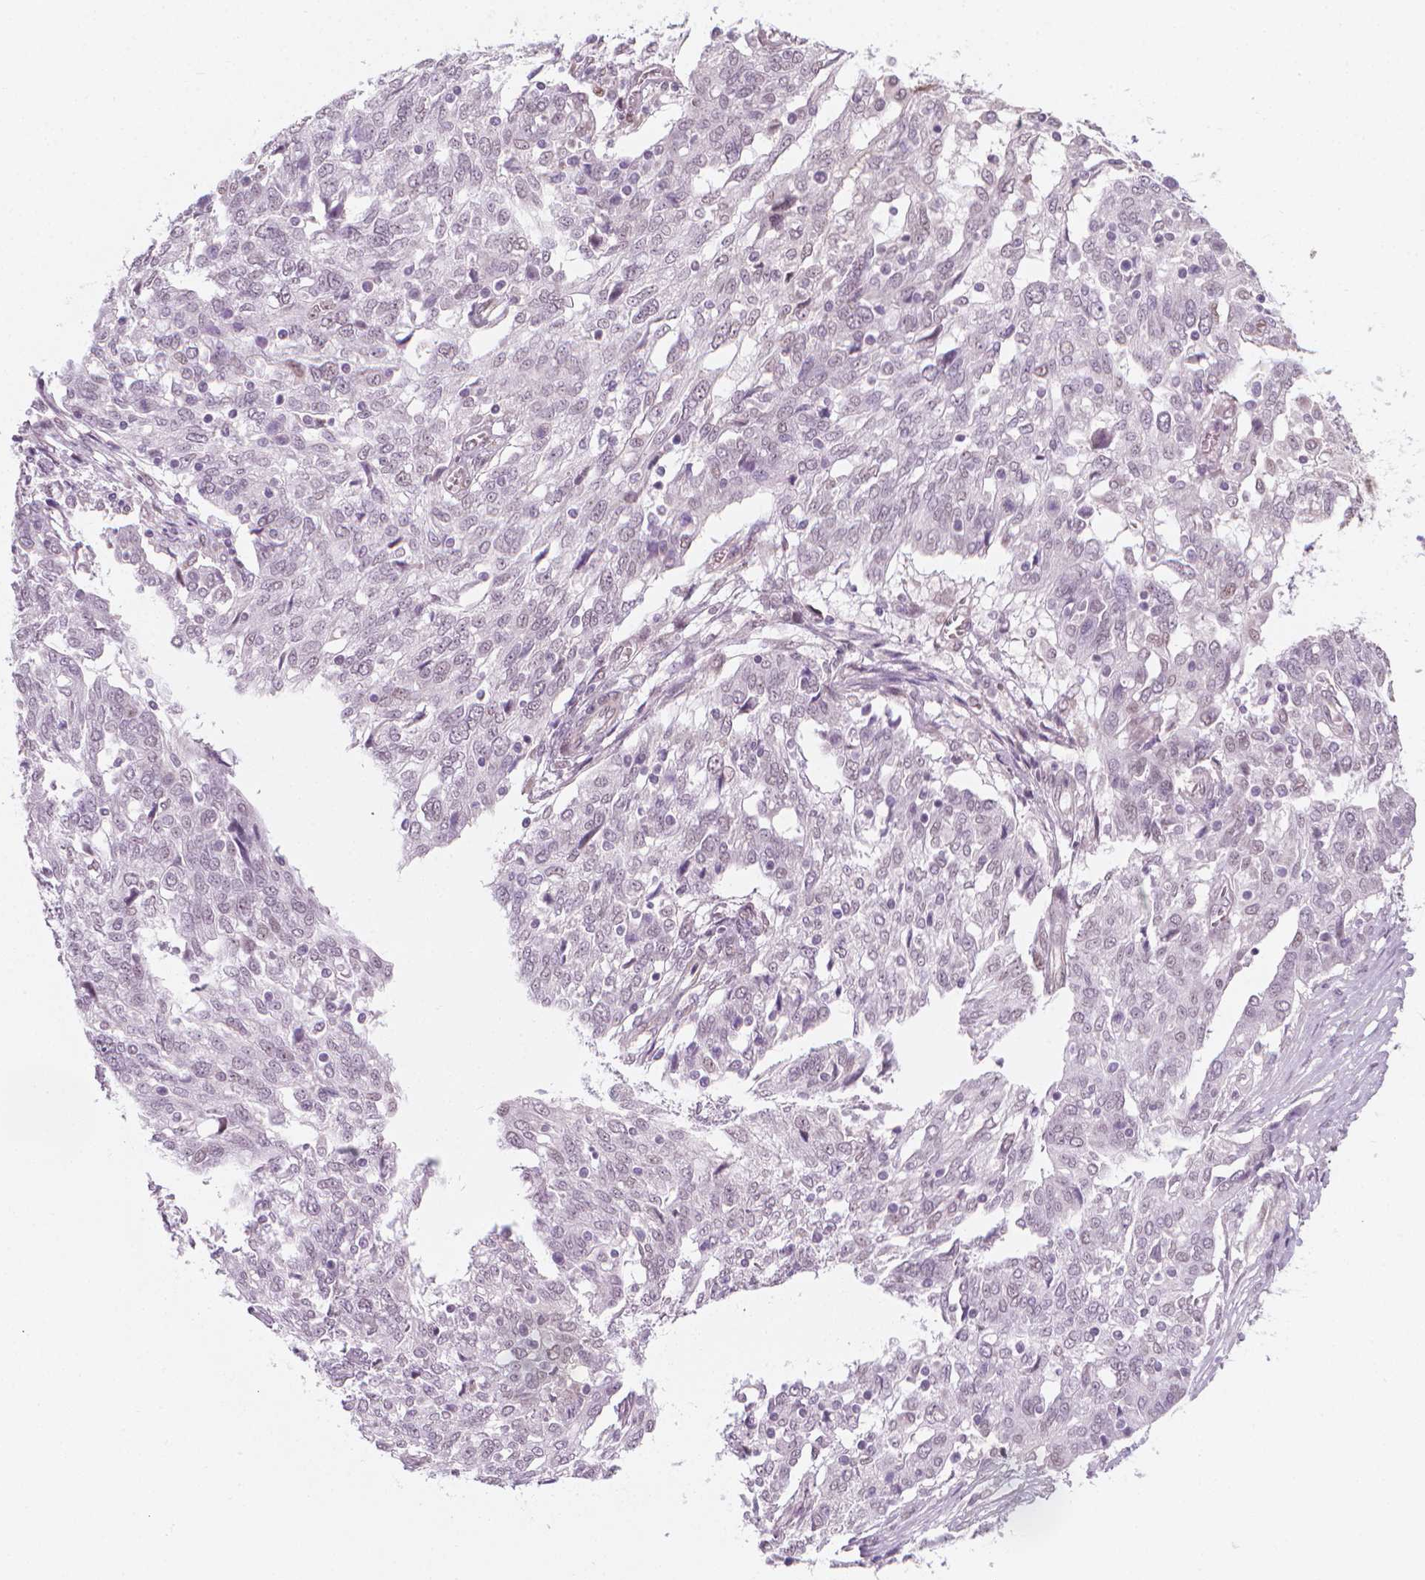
{"staining": {"intensity": "negative", "quantity": "none", "location": "none"}, "tissue": "ovarian cancer", "cell_type": "Tumor cells", "image_type": "cancer", "snomed": [{"axis": "morphology", "description": "Cystadenocarcinoma, serous, NOS"}, {"axis": "topography", "description": "Ovary"}], "caption": "Immunohistochemistry image of ovarian serous cystadenocarcinoma stained for a protein (brown), which exhibits no positivity in tumor cells.", "gene": "CDKN1C", "patient": {"sex": "female", "age": 67}}